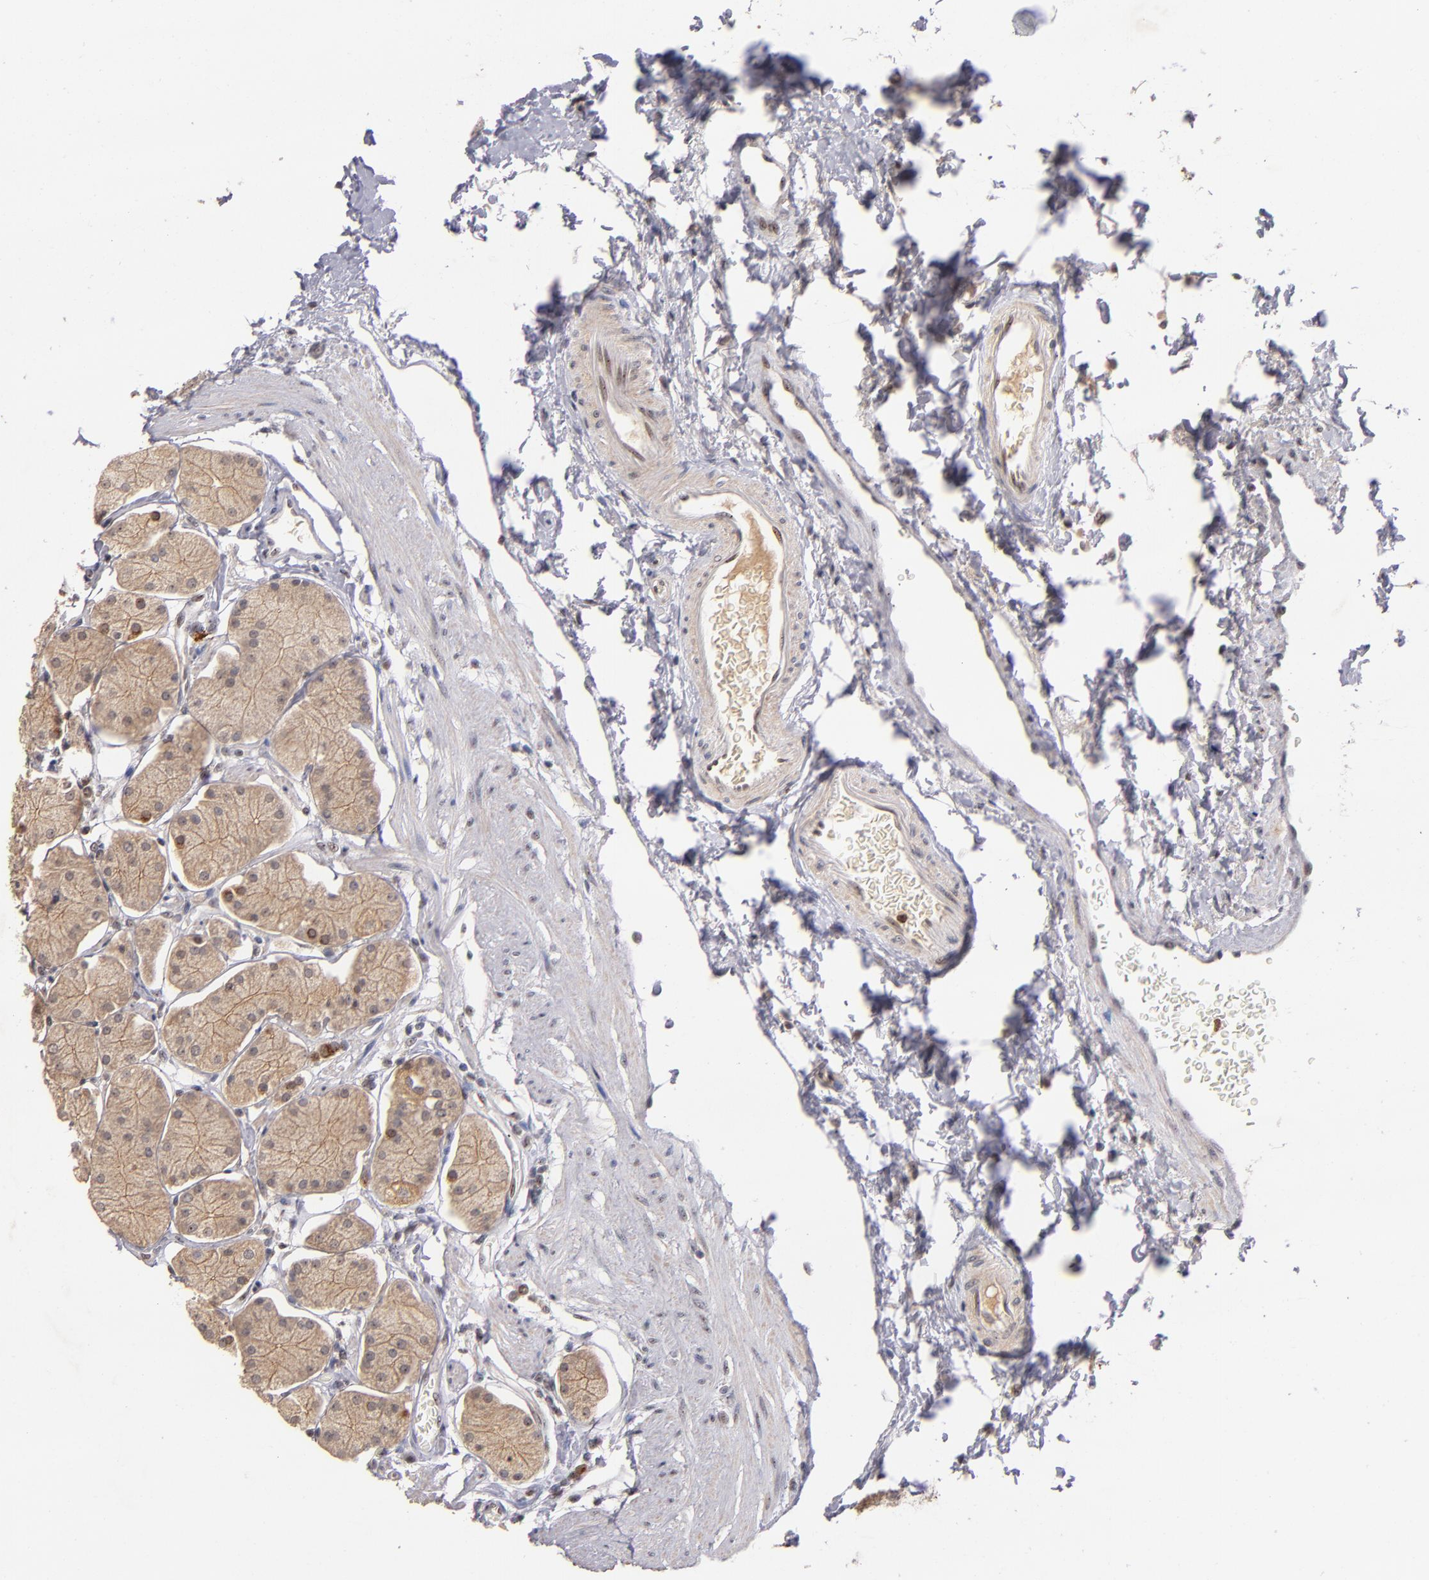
{"staining": {"intensity": "moderate", "quantity": ">75%", "location": "cytoplasmic/membranous,nuclear"}, "tissue": "stomach", "cell_type": "Glandular cells", "image_type": "normal", "snomed": [{"axis": "morphology", "description": "Normal tissue, NOS"}, {"axis": "topography", "description": "Stomach, upper"}, {"axis": "topography", "description": "Stomach"}], "caption": "IHC of normal stomach reveals medium levels of moderate cytoplasmic/membranous,nuclear staining in approximately >75% of glandular cells. (brown staining indicates protein expression, while blue staining denotes nuclei).", "gene": "PCNX4", "patient": {"sex": "male", "age": 76}}